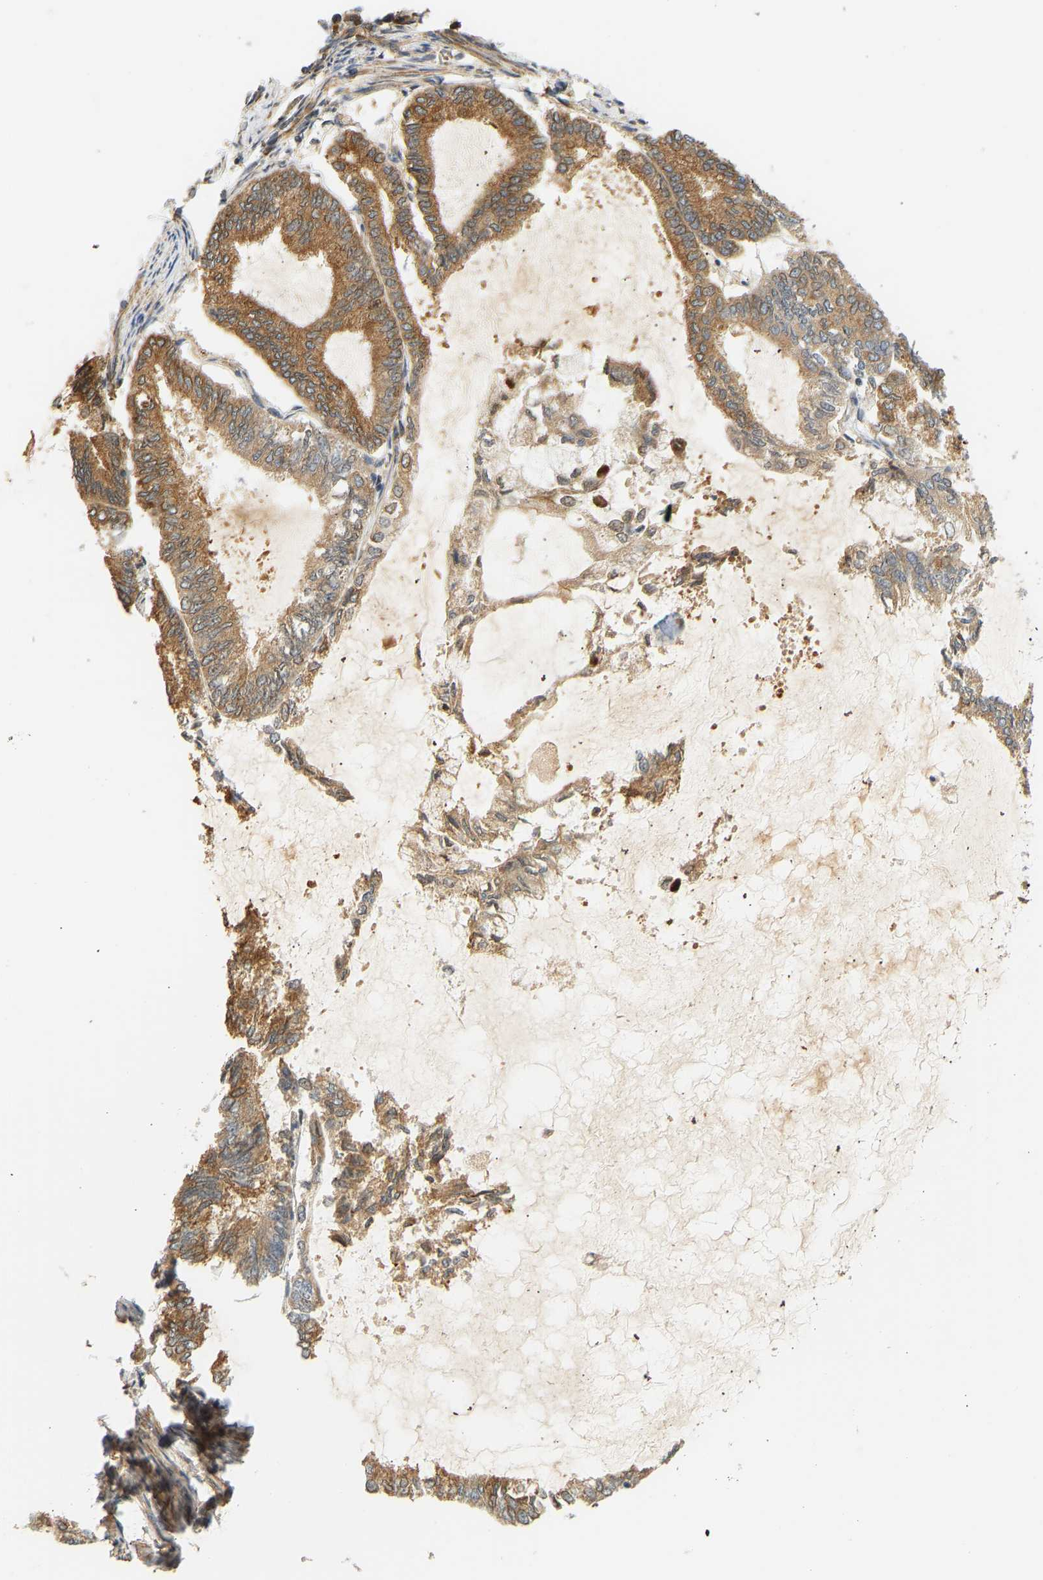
{"staining": {"intensity": "moderate", "quantity": ">75%", "location": "cytoplasmic/membranous"}, "tissue": "endometrial cancer", "cell_type": "Tumor cells", "image_type": "cancer", "snomed": [{"axis": "morphology", "description": "Adenocarcinoma, NOS"}, {"axis": "topography", "description": "Endometrium"}], "caption": "Moderate cytoplasmic/membranous expression for a protein is seen in approximately >75% of tumor cells of endometrial cancer using IHC.", "gene": "CEP57", "patient": {"sex": "female", "age": 86}}